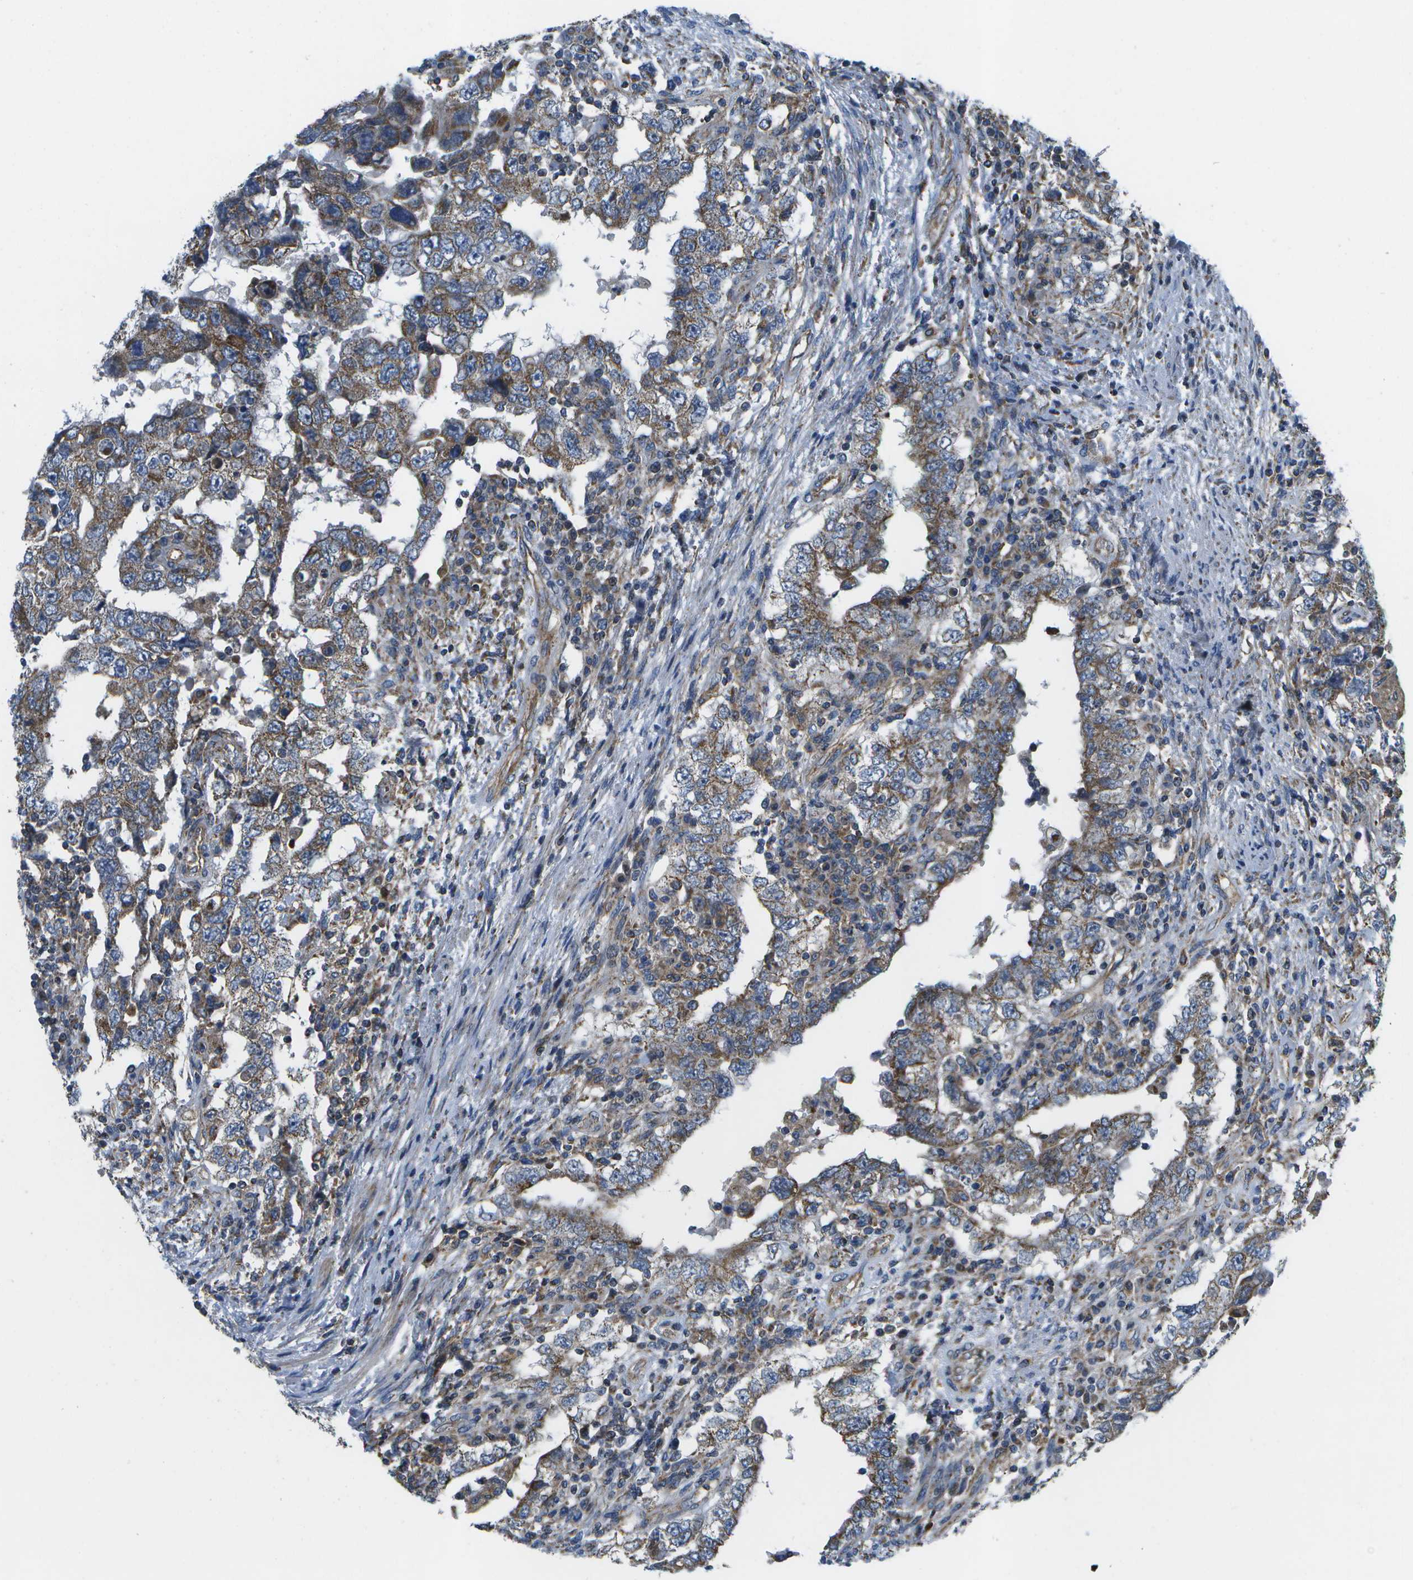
{"staining": {"intensity": "moderate", "quantity": ">75%", "location": "cytoplasmic/membranous"}, "tissue": "testis cancer", "cell_type": "Tumor cells", "image_type": "cancer", "snomed": [{"axis": "morphology", "description": "Carcinoma, Embryonal, NOS"}, {"axis": "topography", "description": "Testis"}], "caption": "A high-resolution micrograph shows immunohistochemistry staining of embryonal carcinoma (testis), which reveals moderate cytoplasmic/membranous positivity in approximately >75% of tumor cells.", "gene": "MVK", "patient": {"sex": "male", "age": 26}}